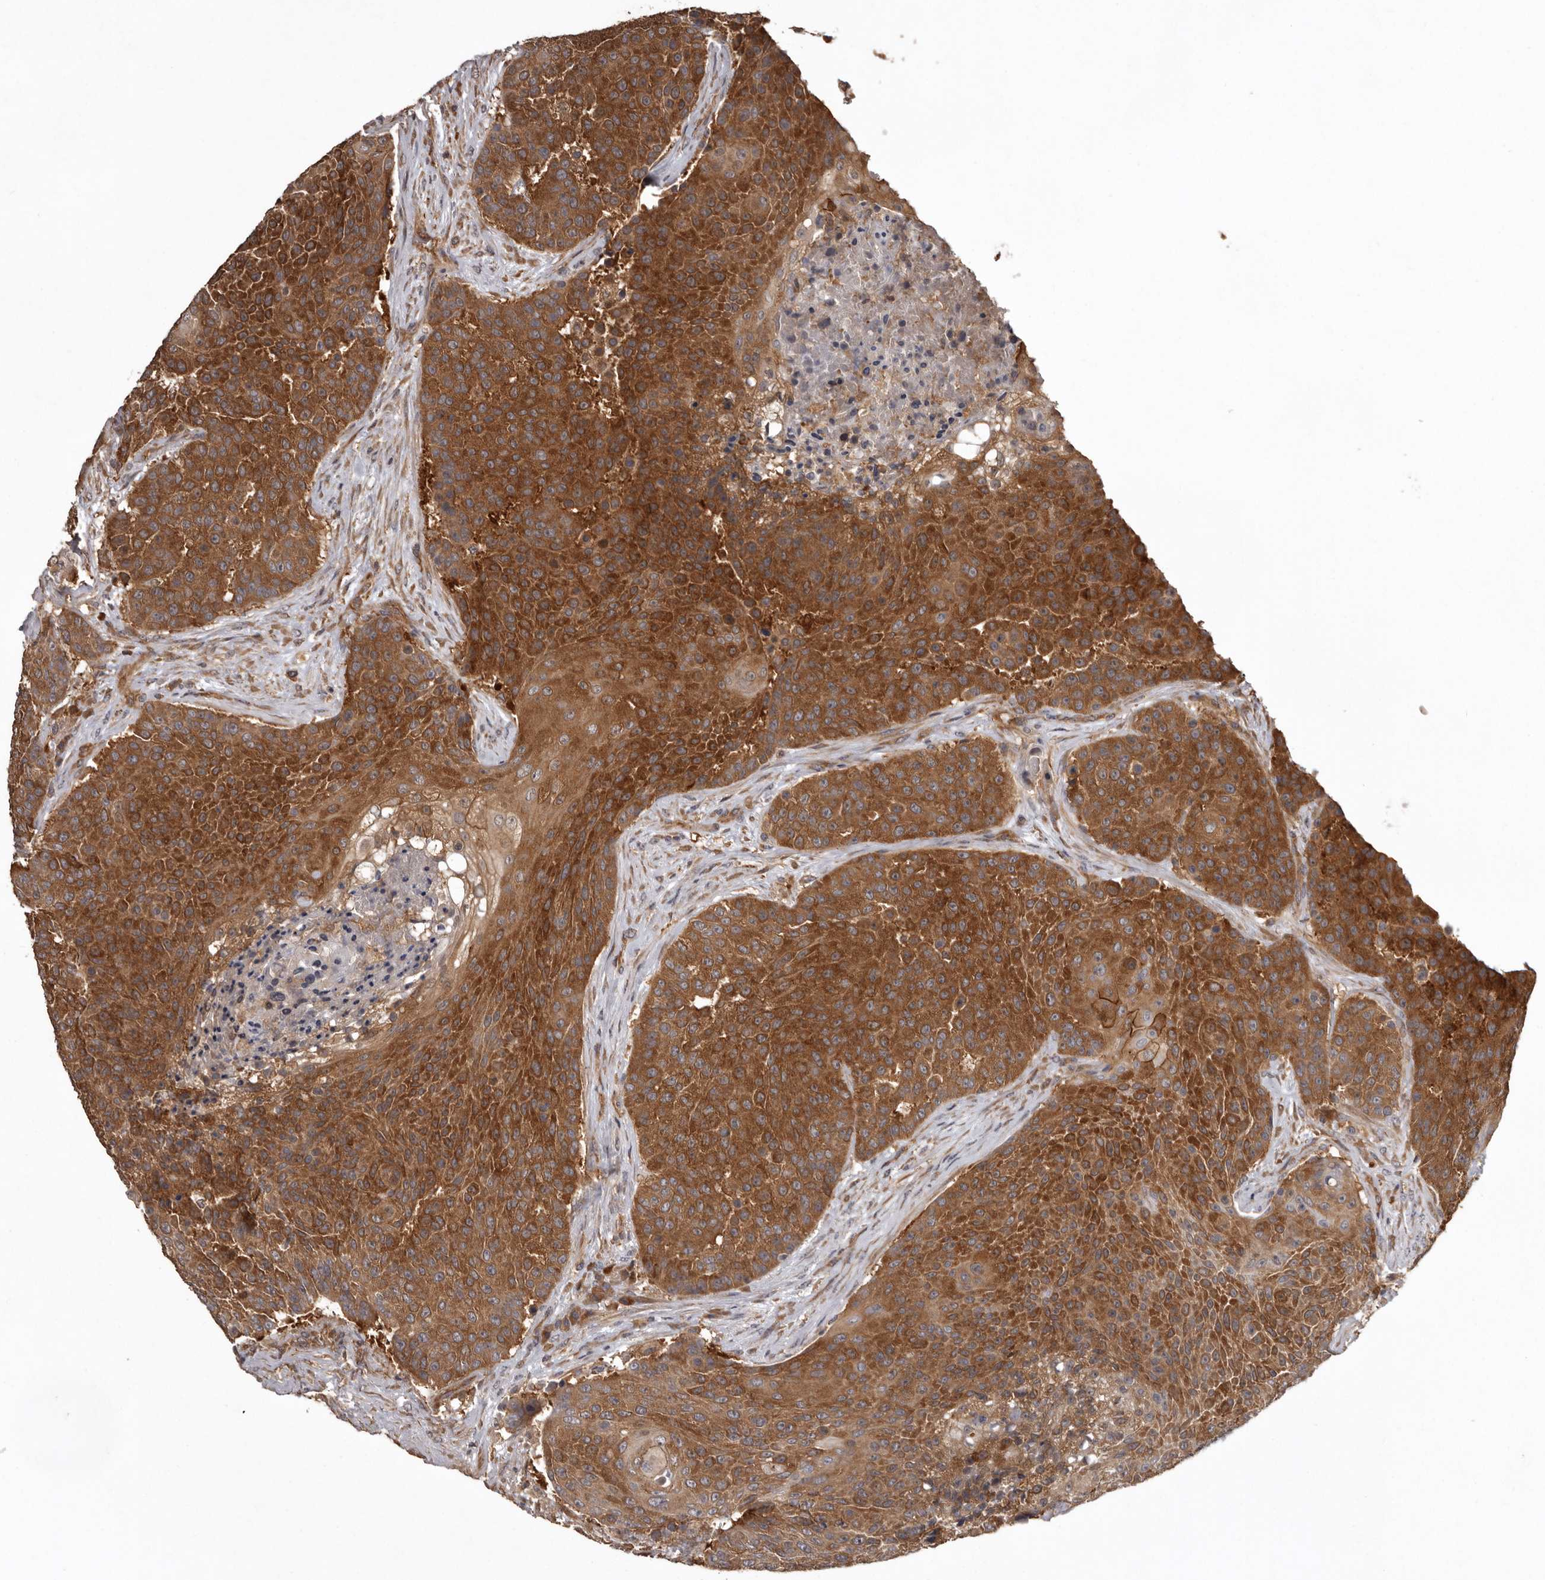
{"staining": {"intensity": "strong", "quantity": ">75%", "location": "cytoplasmic/membranous"}, "tissue": "urothelial cancer", "cell_type": "Tumor cells", "image_type": "cancer", "snomed": [{"axis": "morphology", "description": "Urothelial carcinoma, High grade"}, {"axis": "topography", "description": "Urinary bladder"}], "caption": "High-grade urothelial carcinoma stained for a protein shows strong cytoplasmic/membranous positivity in tumor cells.", "gene": "DARS1", "patient": {"sex": "female", "age": 63}}